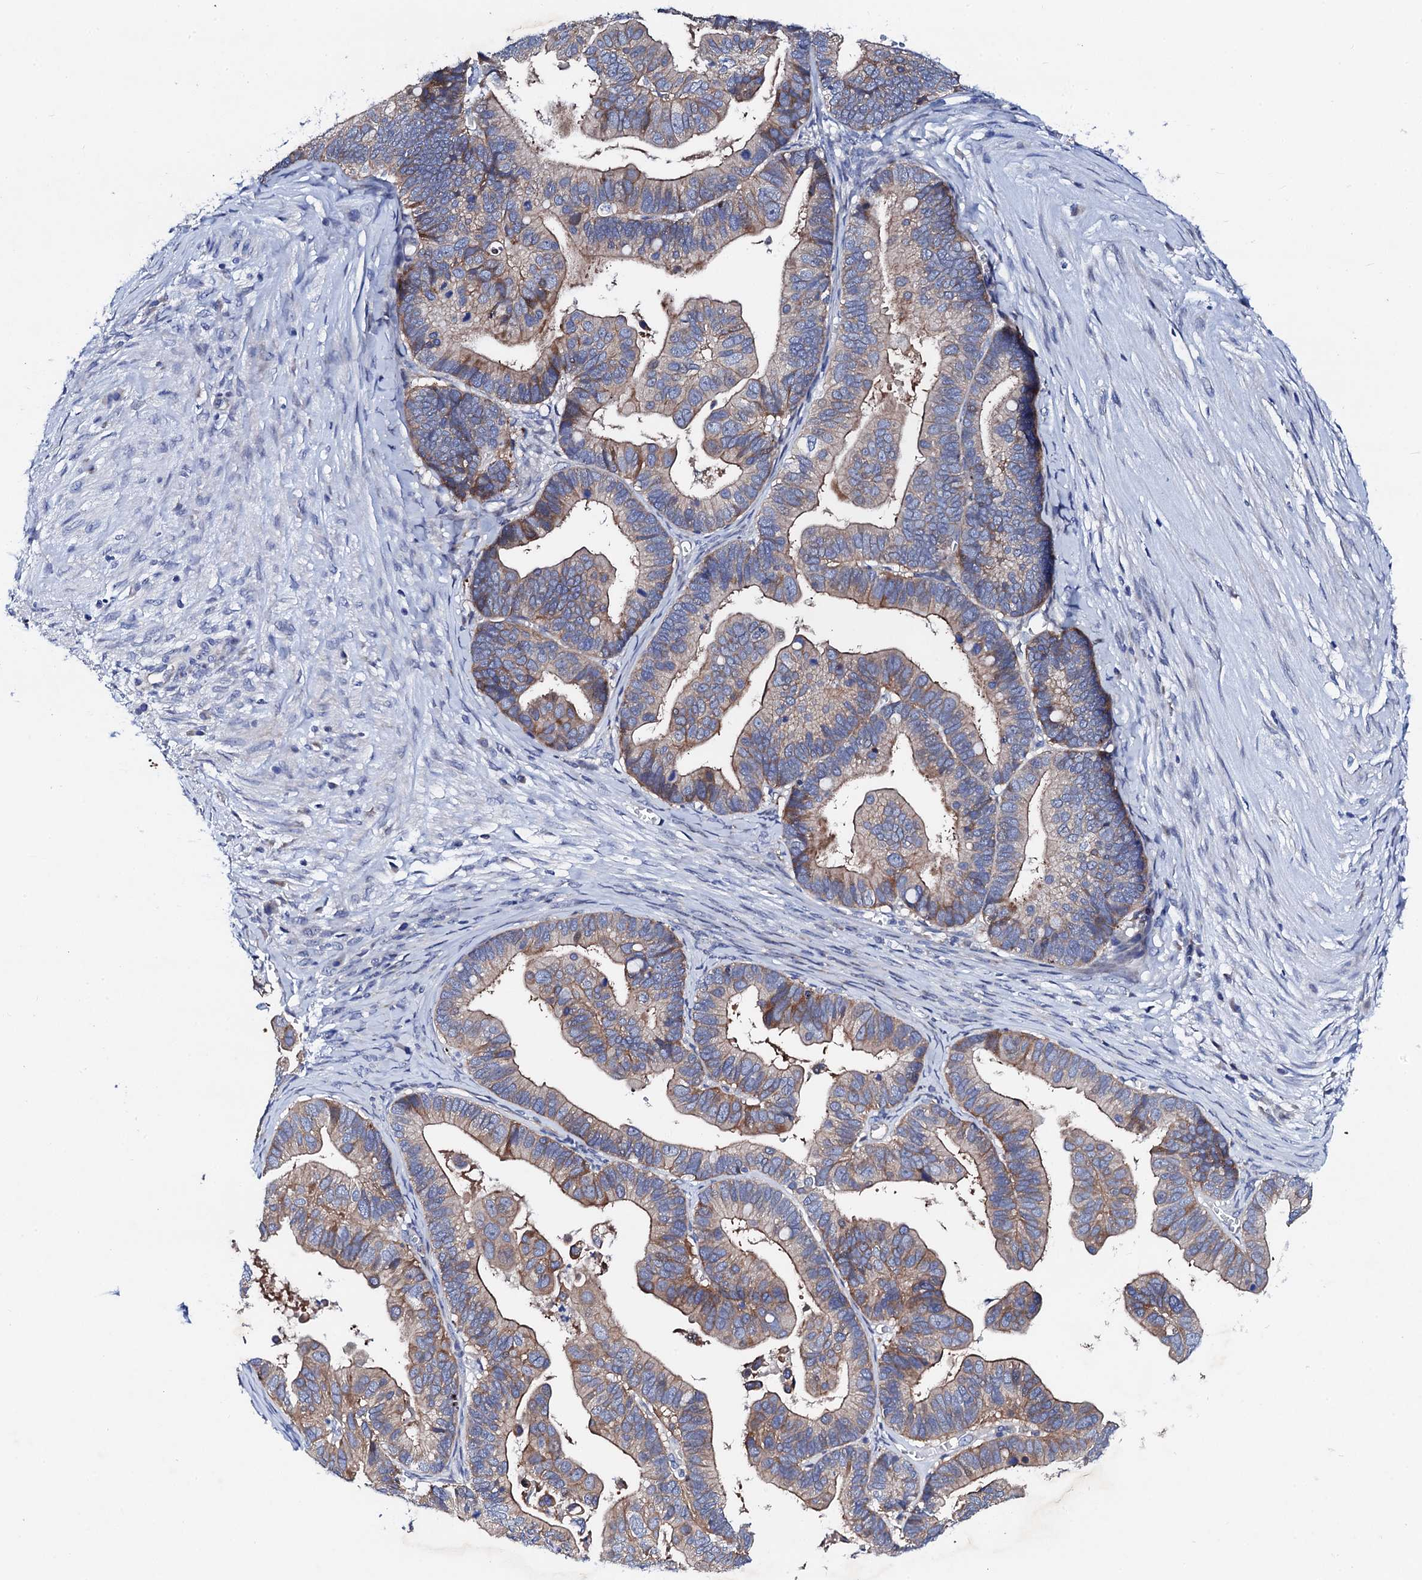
{"staining": {"intensity": "moderate", "quantity": "25%-75%", "location": "cytoplasmic/membranous"}, "tissue": "ovarian cancer", "cell_type": "Tumor cells", "image_type": "cancer", "snomed": [{"axis": "morphology", "description": "Cystadenocarcinoma, serous, NOS"}, {"axis": "topography", "description": "Ovary"}], "caption": "A histopathology image of ovarian serous cystadenocarcinoma stained for a protein exhibits moderate cytoplasmic/membranous brown staining in tumor cells.", "gene": "TRDN", "patient": {"sex": "female", "age": 56}}